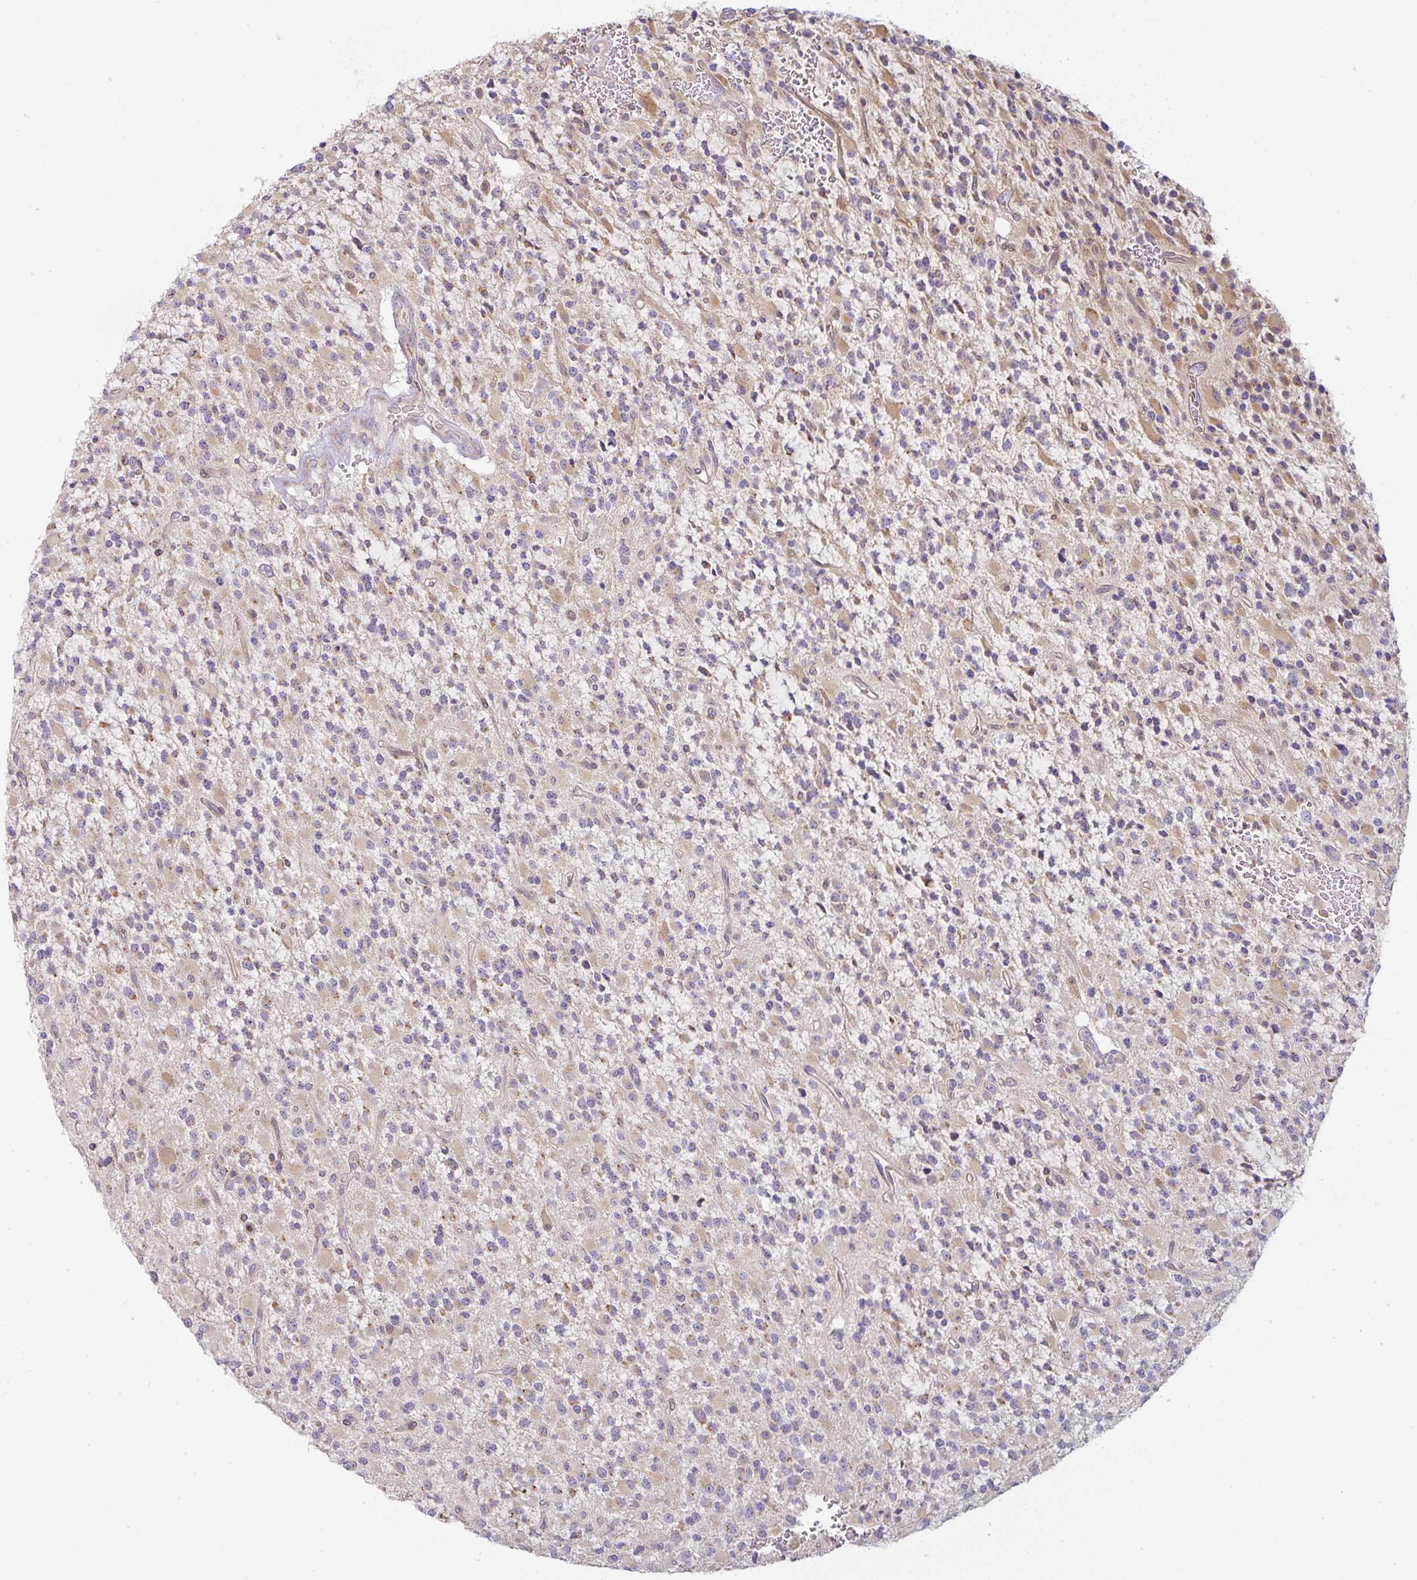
{"staining": {"intensity": "moderate", "quantity": "25%-75%", "location": "cytoplasmic/membranous"}, "tissue": "glioma", "cell_type": "Tumor cells", "image_type": "cancer", "snomed": [{"axis": "morphology", "description": "Glioma, malignant, High grade"}, {"axis": "topography", "description": "Brain"}], "caption": "The photomicrograph exhibits staining of high-grade glioma (malignant), revealing moderate cytoplasmic/membranous protein expression (brown color) within tumor cells. (DAB (3,3'-diaminobenzidine) = brown stain, brightfield microscopy at high magnification).", "gene": "MOB1A", "patient": {"sex": "male", "age": 34}}